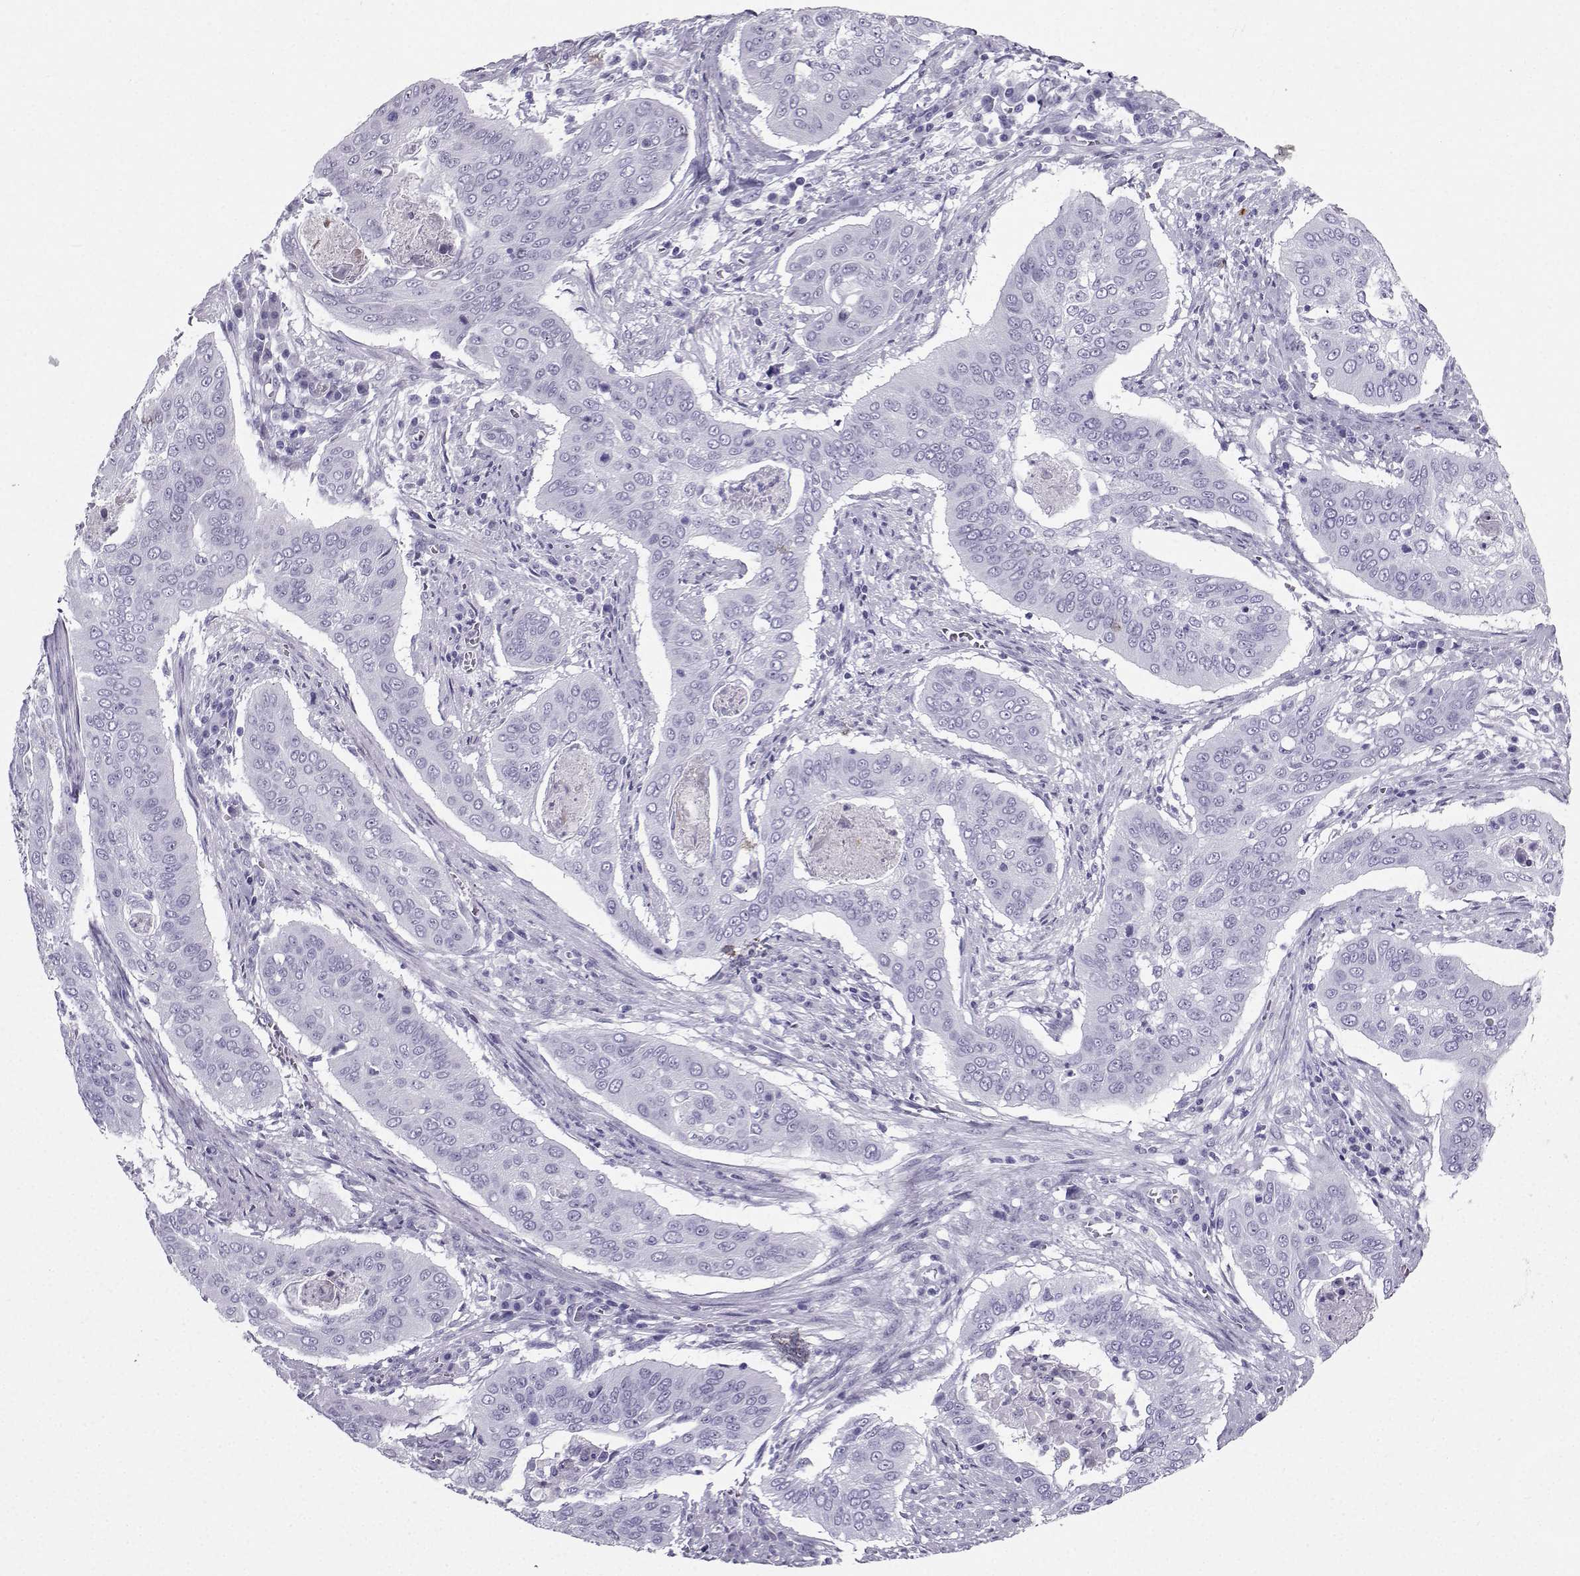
{"staining": {"intensity": "negative", "quantity": "none", "location": "none"}, "tissue": "cervical cancer", "cell_type": "Tumor cells", "image_type": "cancer", "snomed": [{"axis": "morphology", "description": "Squamous cell carcinoma, NOS"}, {"axis": "topography", "description": "Cervix"}], "caption": "This is an IHC image of cervical cancer (squamous cell carcinoma). There is no positivity in tumor cells.", "gene": "IQCD", "patient": {"sex": "female", "age": 39}}